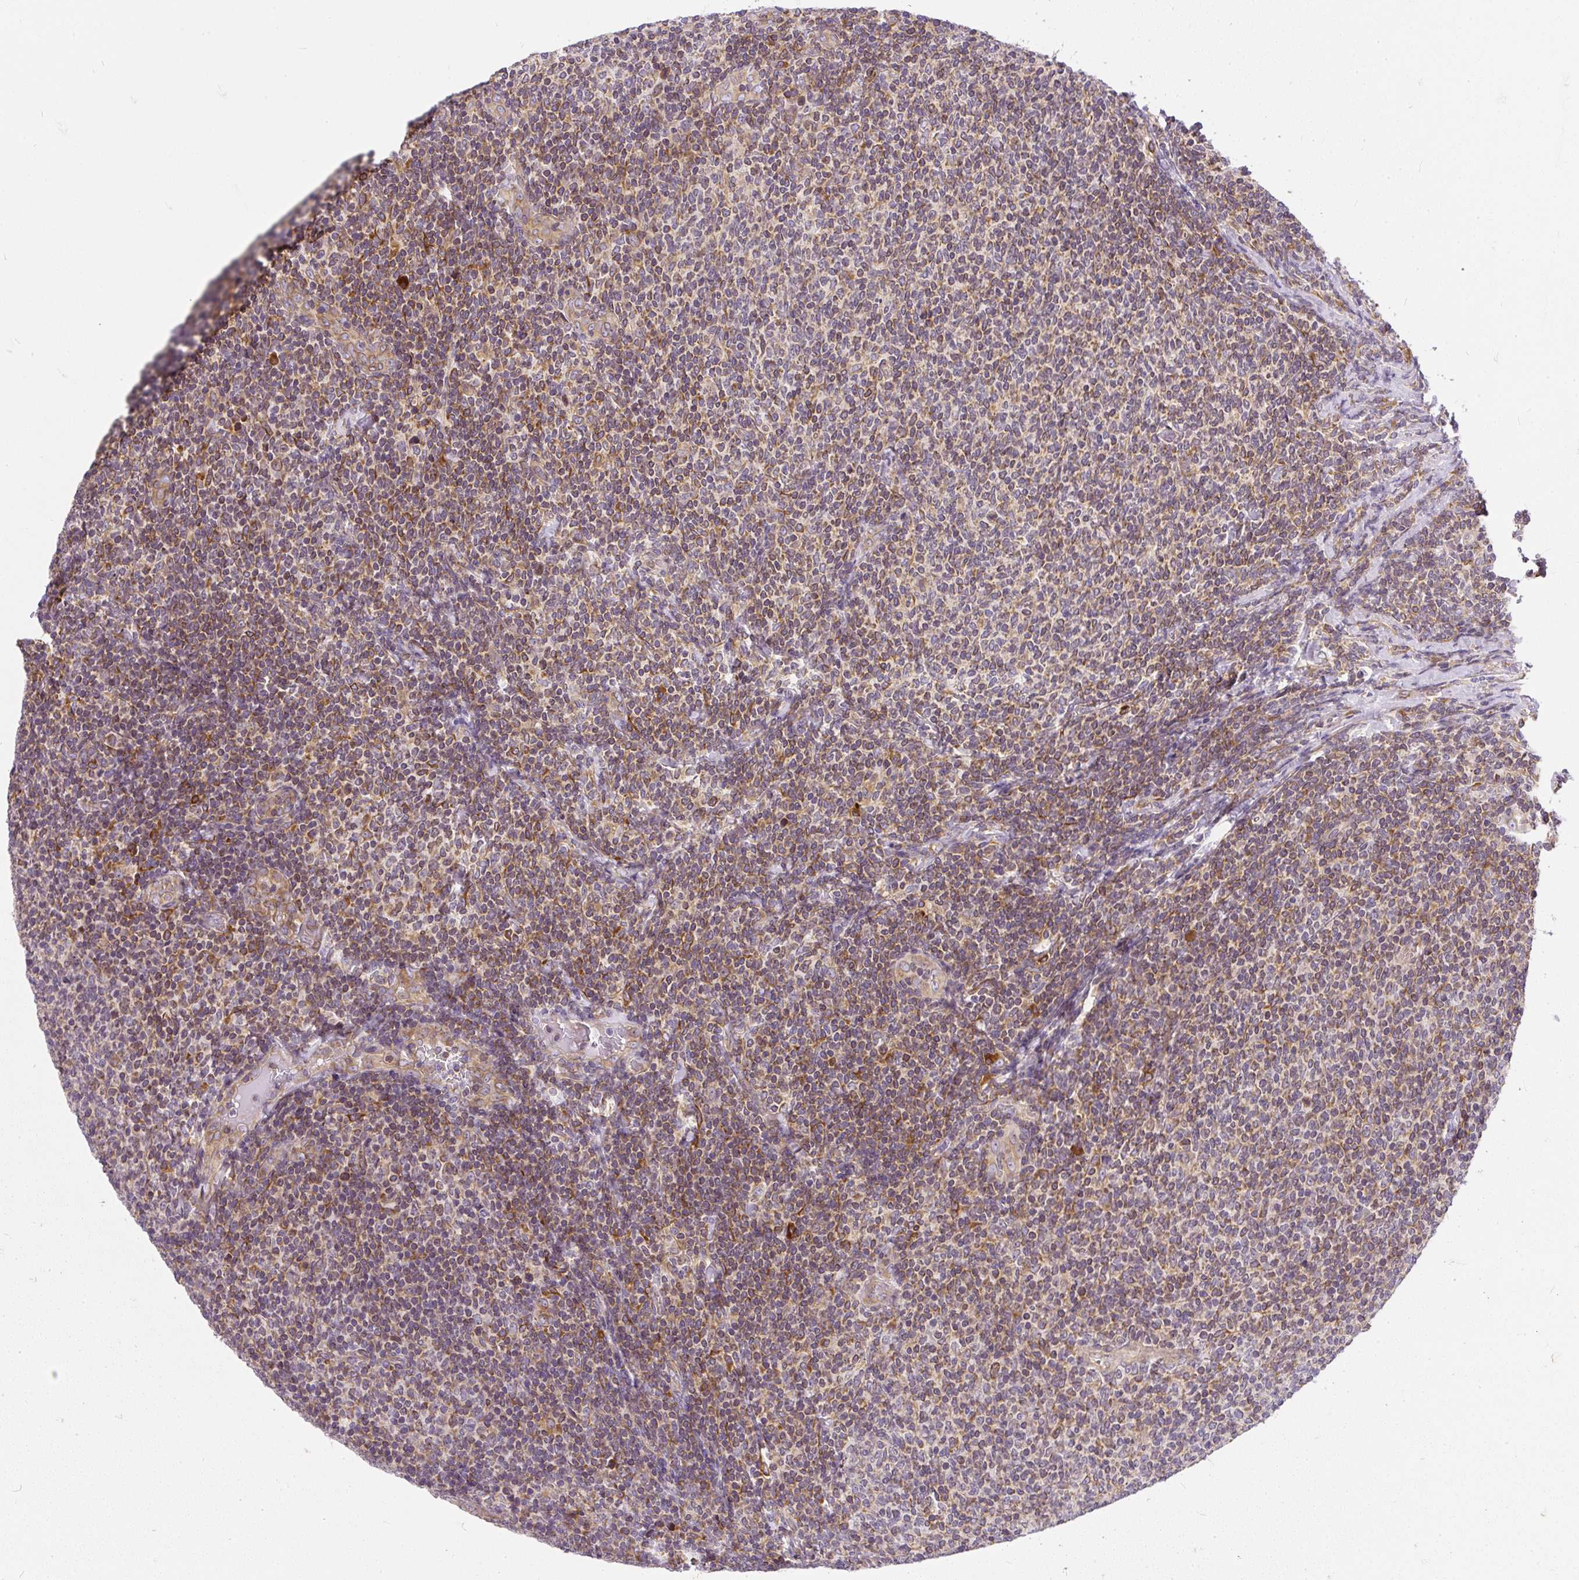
{"staining": {"intensity": "moderate", "quantity": "25%-75%", "location": "cytoplasmic/membranous"}, "tissue": "lymphoma", "cell_type": "Tumor cells", "image_type": "cancer", "snomed": [{"axis": "morphology", "description": "Malignant lymphoma, non-Hodgkin's type, Low grade"}, {"axis": "topography", "description": "Lymph node"}], "caption": "Protein expression analysis of low-grade malignant lymphoma, non-Hodgkin's type displays moderate cytoplasmic/membranous expression in about 25%-75% of tumor cells.", "gene": "CYP20A1", "patient": {"sex": "male", "age": 52}}